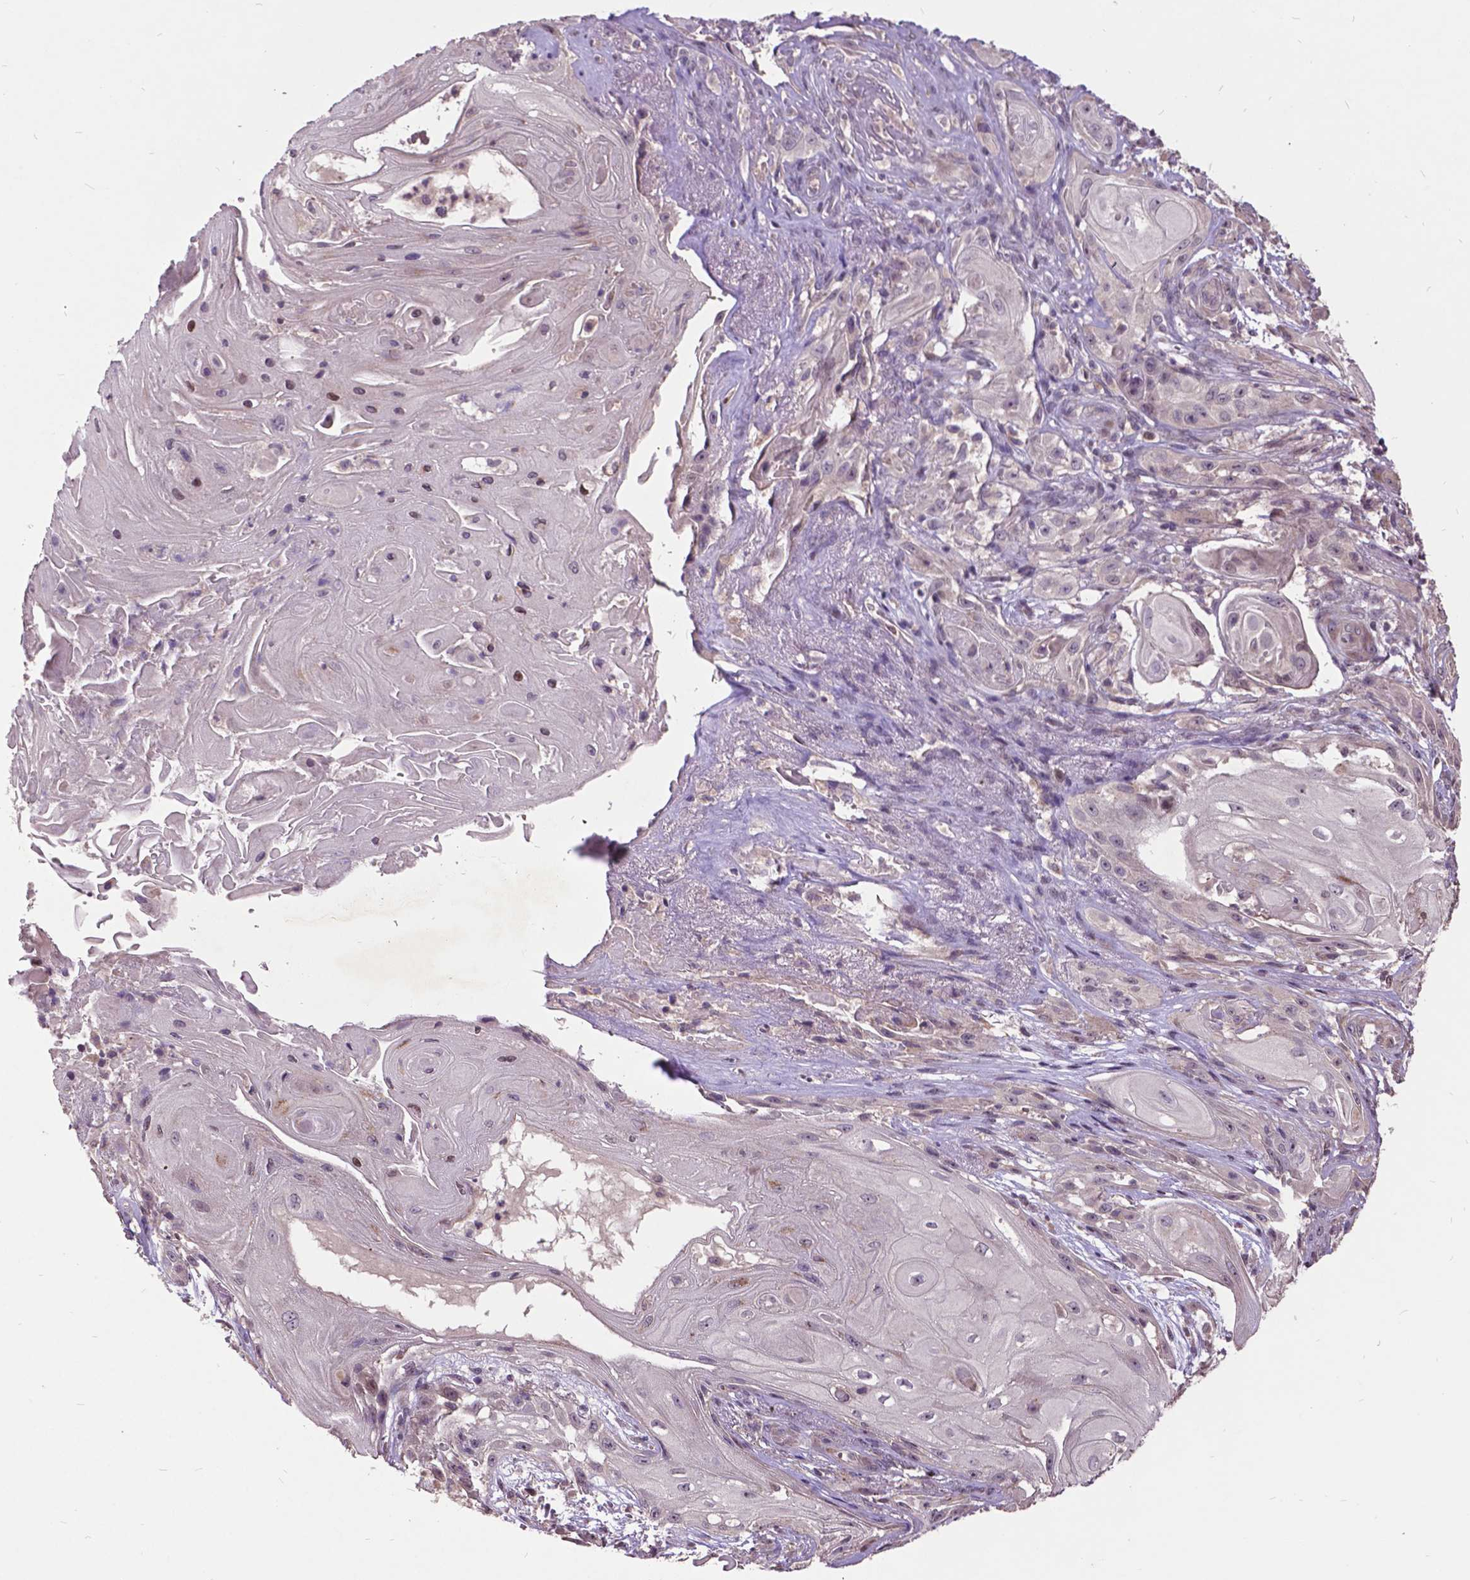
{"staining": {"intensity": "negative", "quantity": "none", "location": "none"}, "tissue": "skin cancer", "cell_type": "Tumor cells", "image_type": "cancer", "snomed": [{"axis": "morphology", "description": "Squamous cell carcinoma, NOS"}, {"axis": "topography", "description": "Skin"}], "caption": "Immunohistochemical staining of skin cancer exhibits no significant staining in tumor cells.", "gene": "AP1S3", "patient": {"sex": "male", "age": 62}}